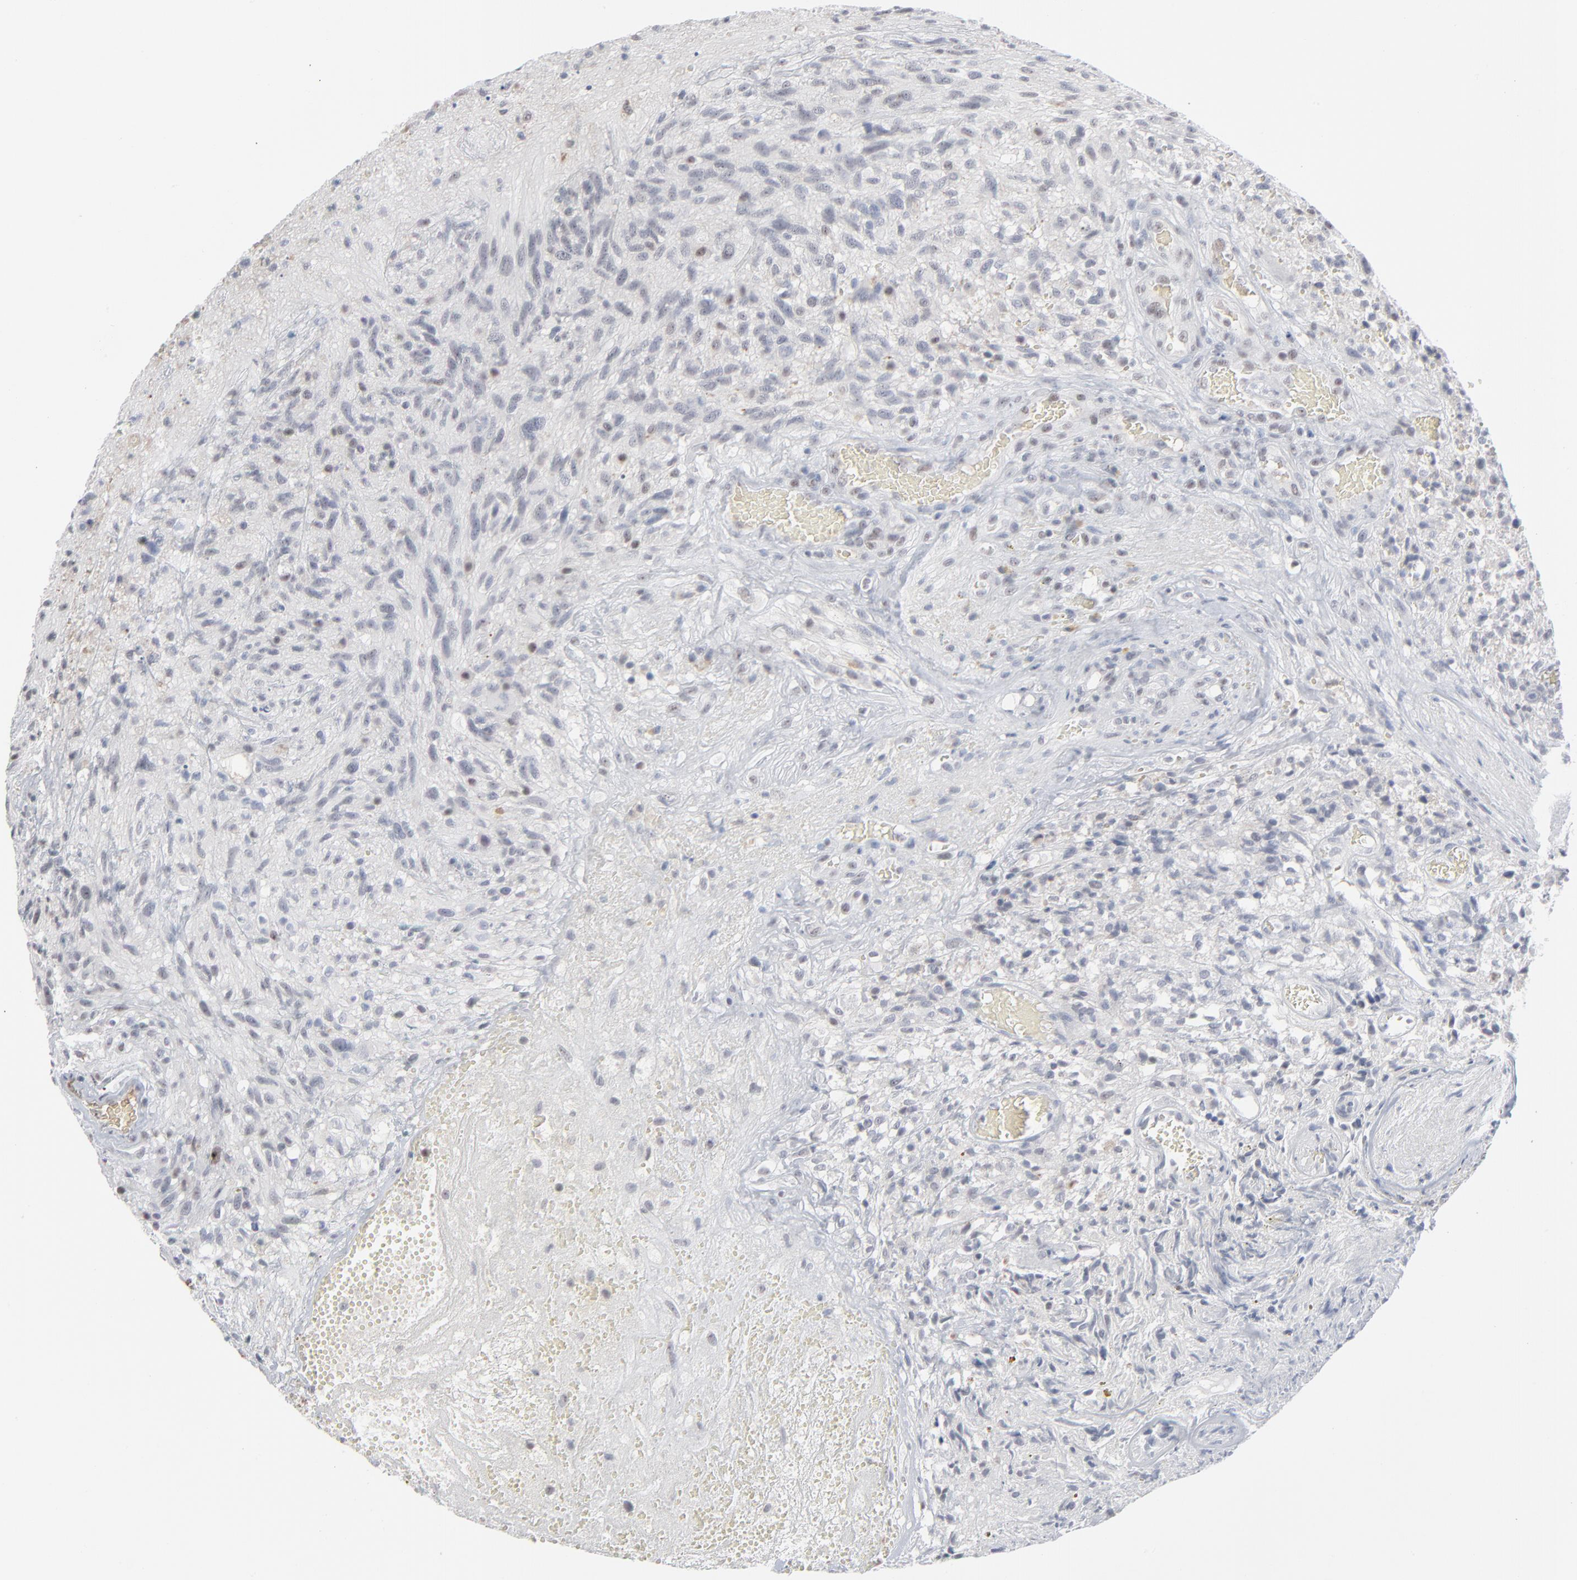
{"staining": {"intensity": "weak", "quantity": "<25%", "location": "nuclear"}, "tissue": "glioma", "cell_type": "Tumor cells", "image_type": "cancer", "snomed": [{"axis": "morphology", "description": "Normal tissue, NOS"}, {"axis": "morphology", "description": "Glioma, malignant, High grade"}, {"axis": "topography", "description": "Cerebral cortex"}], "caption": "Protein analysis of glioma reveals no significant staining in tumor cells.", "gene": "MPHOSPH6", "patient": {"sex": "male", "age": 75}}